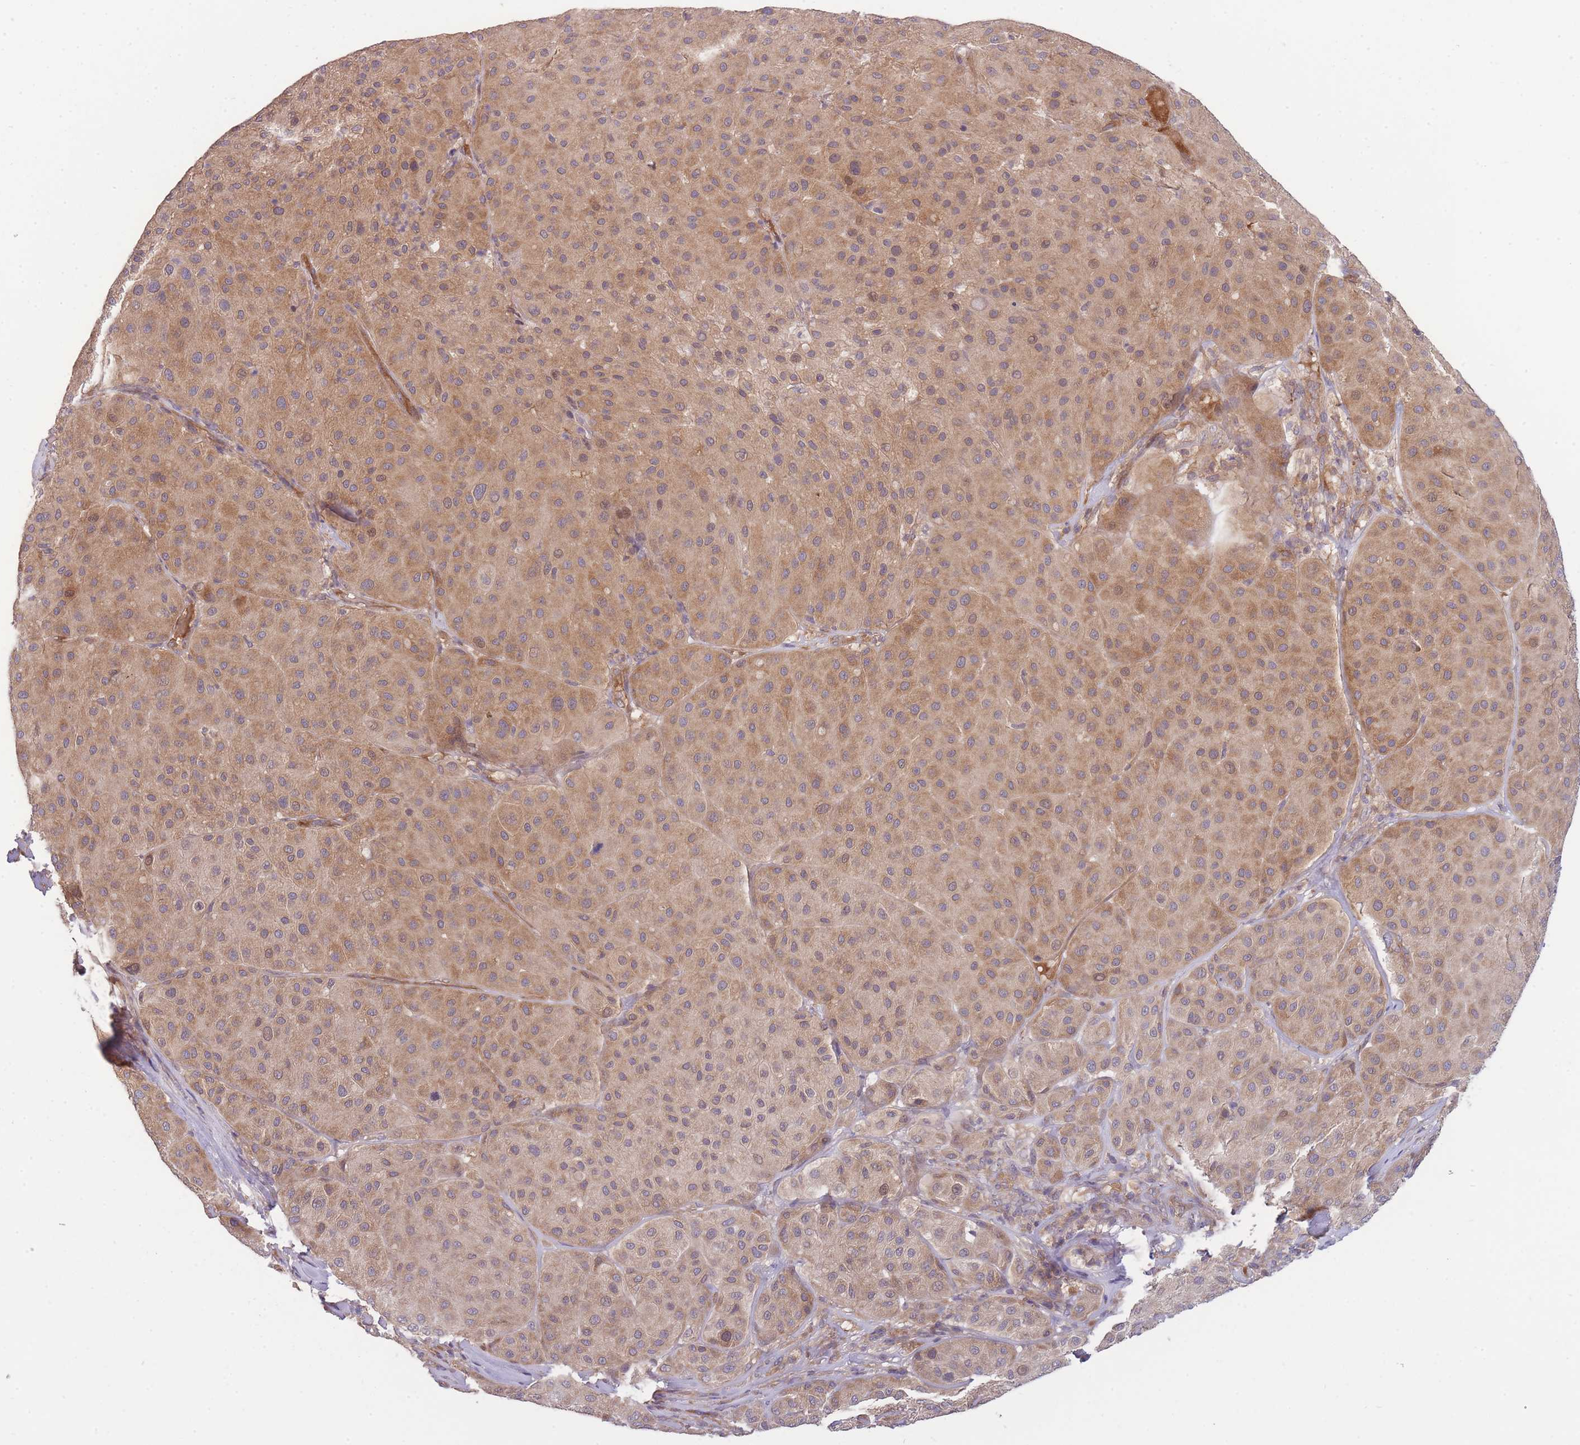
{"staining": {"intensity": "weak", "quantity": ">75%", "location": "cytoplasmic/membranous"}, "tissue": "melanoma", "cell_type": "Tumor cells", "image_type": "cancer", "snomed": [{"axis": "morphology", "description": "Malignant melanoma, Metastatic site"}, {"axis": "topography", "description": "Smooth muscle"}], "caption": "Protein expression analysis of melanoma reveals weak cytoplasmic/membranous positivity in approximately >75% of tumor cells.", "gene": "PFDN6", "patient": {"sex": "male", "age": 41}}